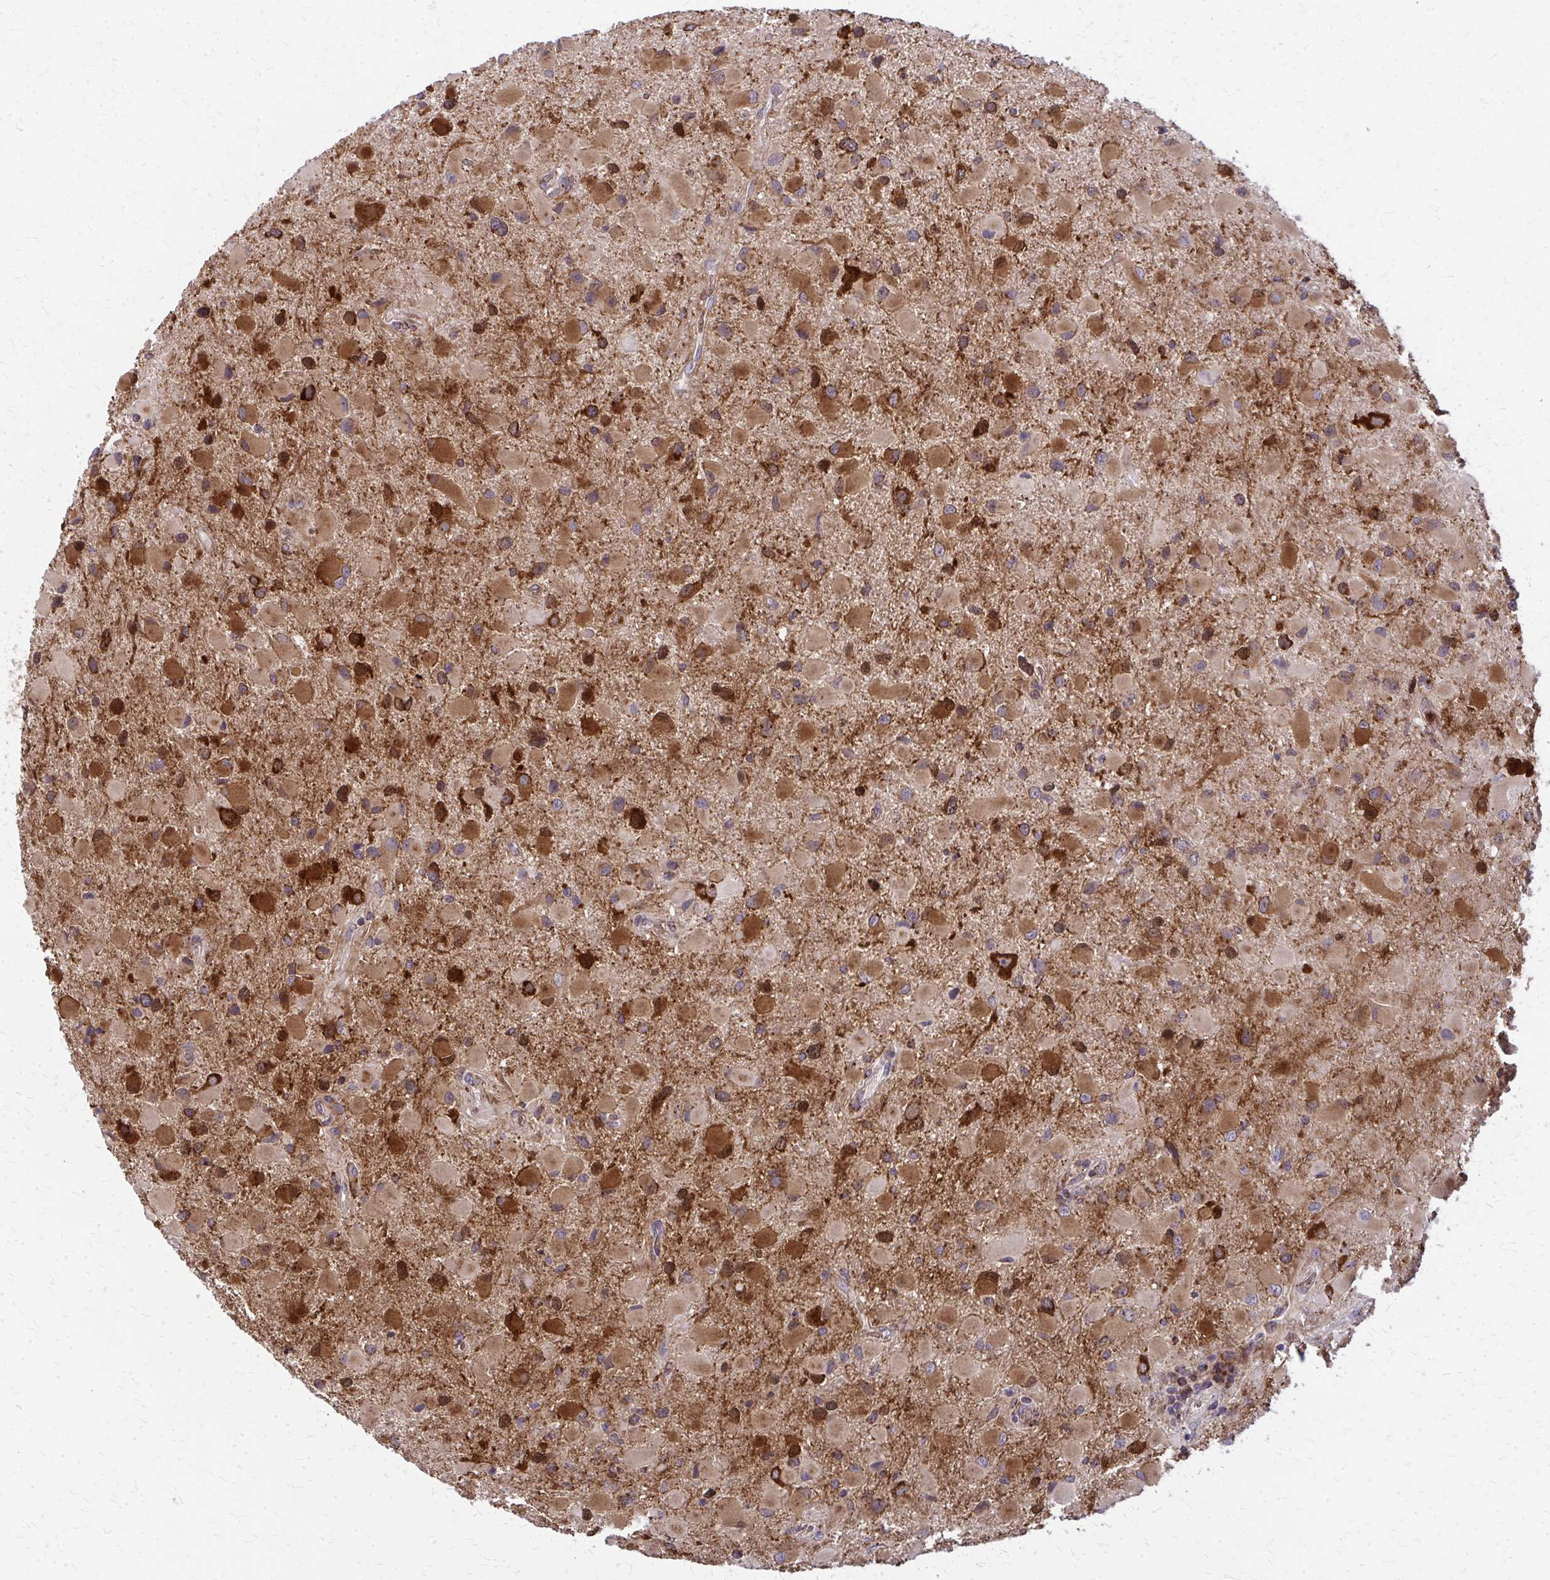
{"staining": {"intensity": "moderate", "quantity": ">75%", "location": "cytoplasmic/membranous"}, "tissue": "glioma", "cell_type": "Tumor cells", "image_type": "cancer", "snomed": [{"axis": "morphology", "description": "Glioma, malignant, Low grade"}, {"axis": "topography", "description": "Brain"}], "caption": "About >75% of tumor cells in low-grade glioma (malignant) display moderate cytoplasmic/membranous protein positivity as visualized by brown immunohistochemical staining.", "gene": "MCCC1", "patient": {"sex": "female", "age": 32}}